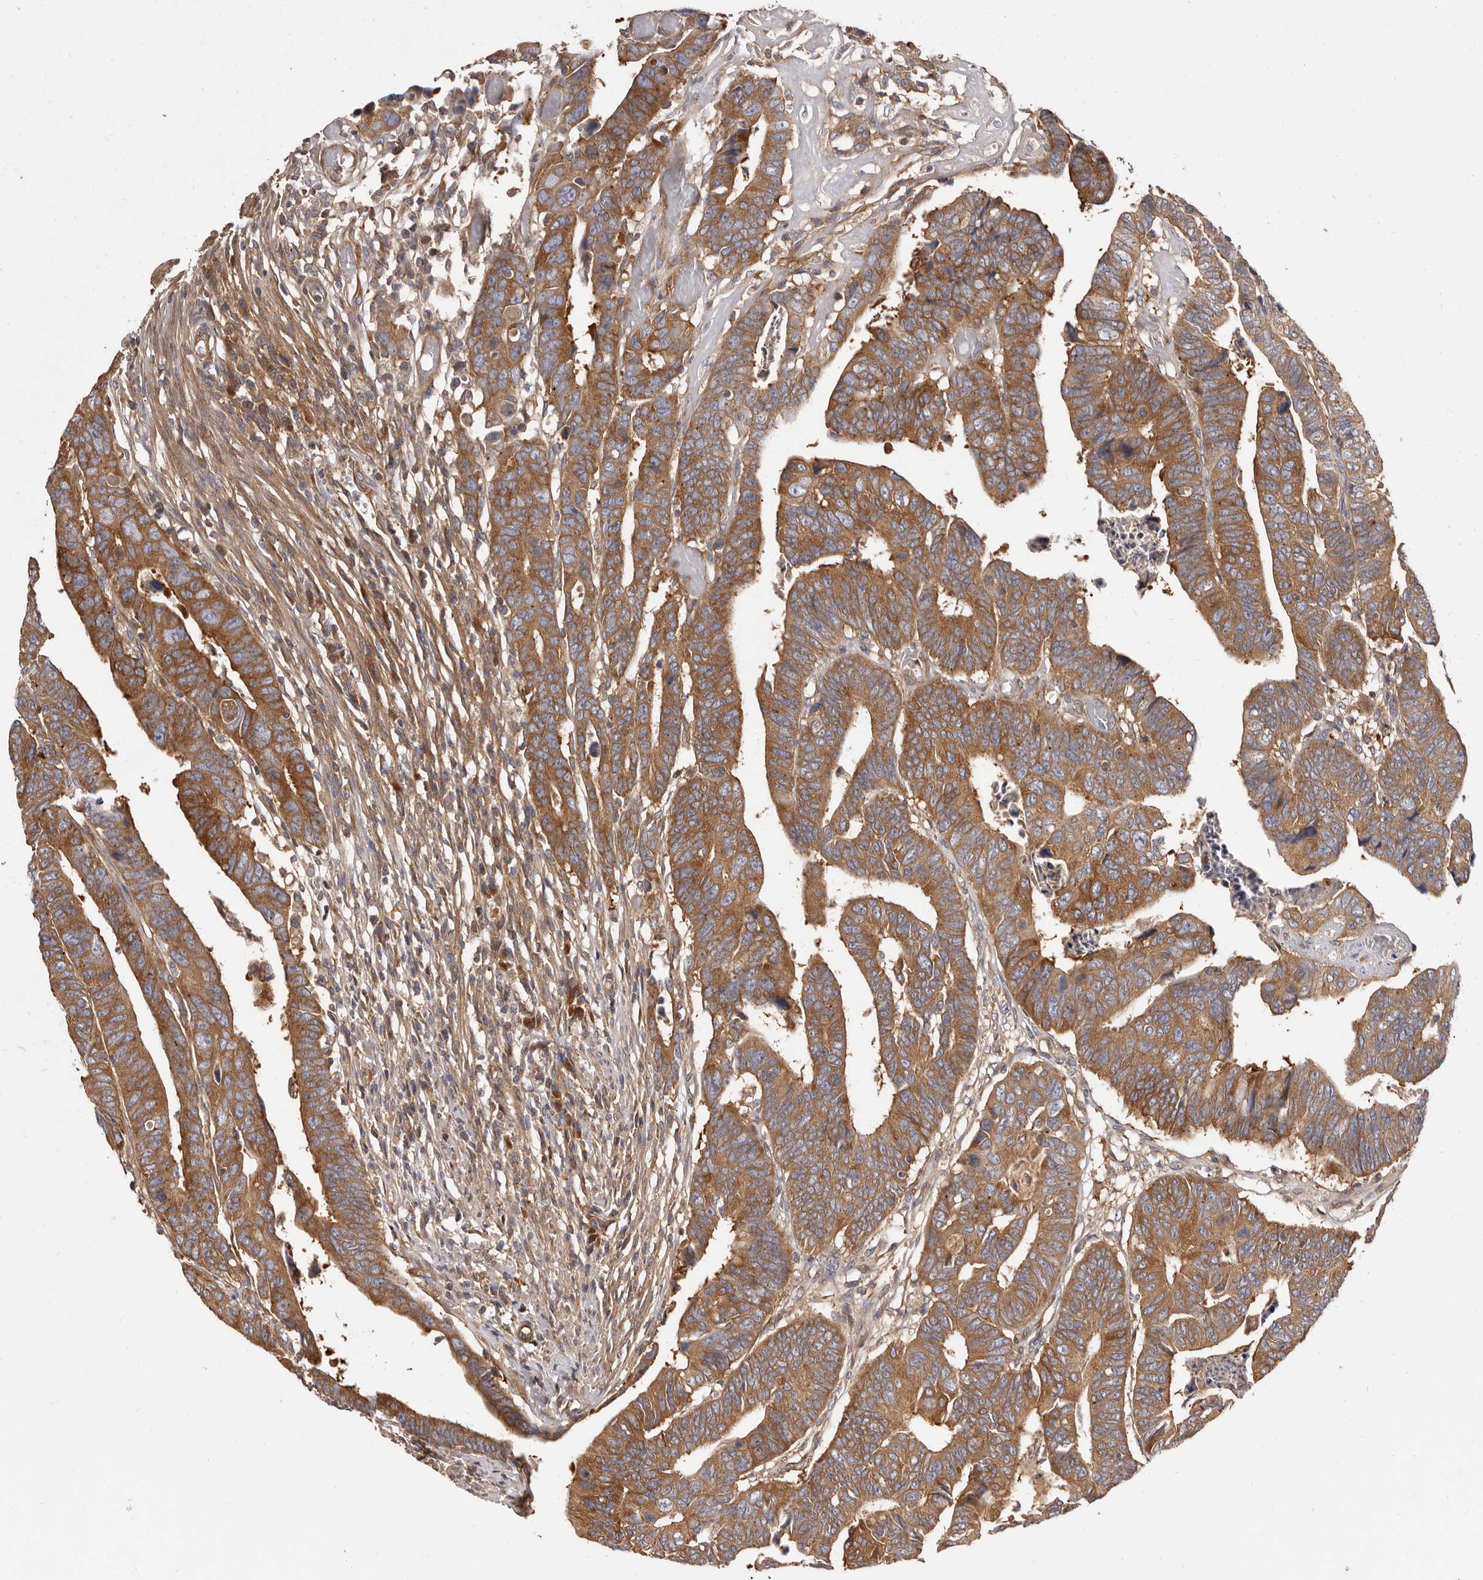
{"staining": {"intensity": "moderate", "quantity": ">75%", "location": "cytoplasmic/membranous"}, "tissue": "colorectal cancer", "cell_type": "Tumor cells", "image_type": "cancer", "snomed": [{"axis": "morphology", "description": "Adenocarcinoma, NOS"}, {"axis": "topography", "description": "Rectum"}], "caption": "Colorectal cancer tissue displays moderate cytoplasmic/membranous positivity in approximately >75% of tumor cells The protein is stained brown, and the nuclei are stained in blue (DAB IHC with brightfield microscopy, high magnification).", "gene": "ADAMTS20", "patient": {"sex": "female", "age": 65}}